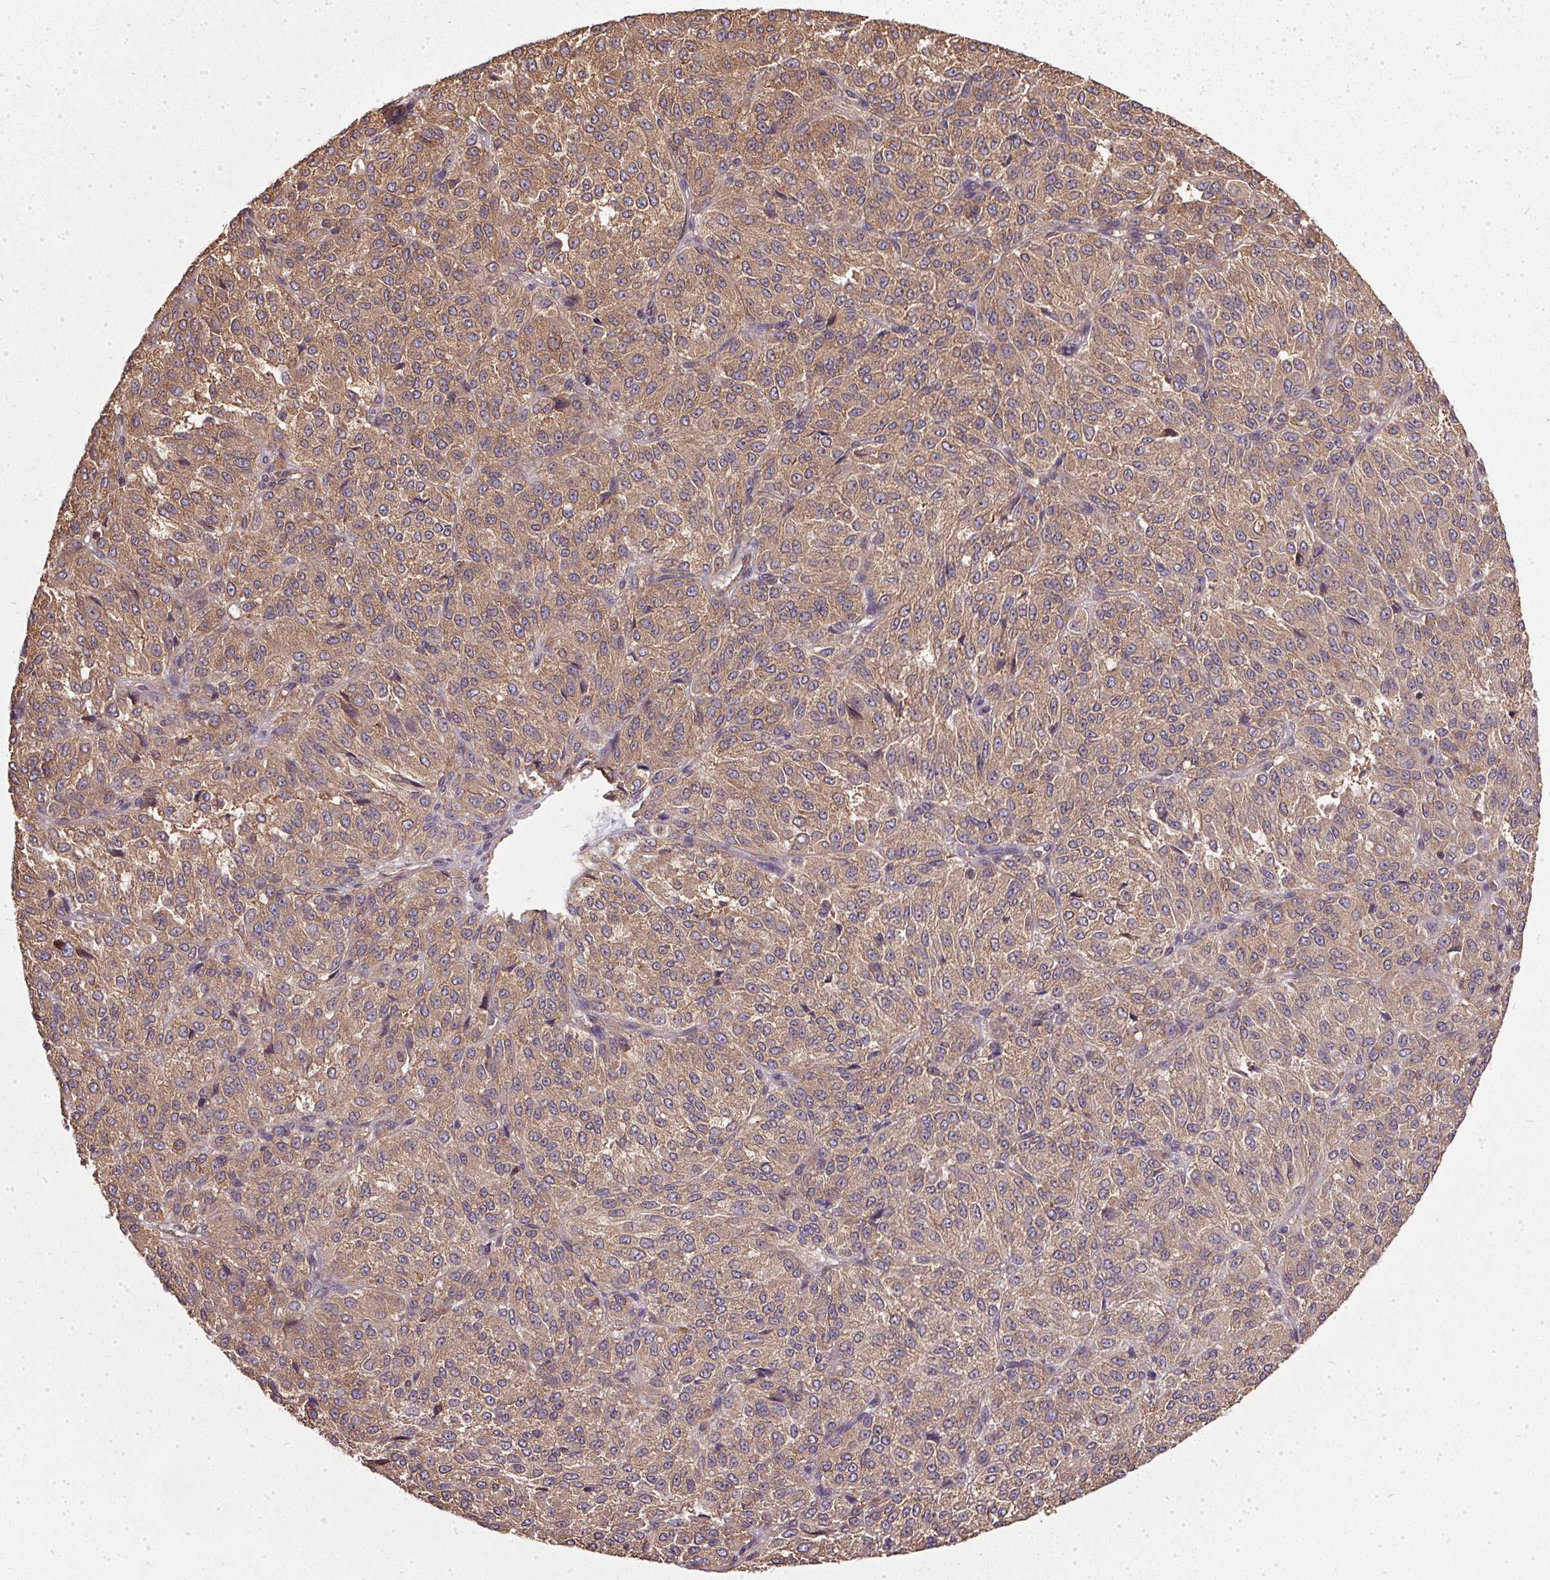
{"staining": {"intensity": "moderate", "quantity": ">75%", "location": "cytoplasmic/membranous"}, "tissue": "melanoma", "cell_type": "Tumor cells", "image_type": "cancer", "snomed": [{"axis": "morphology", "description": "Malignant melanoma, Metastatic site"}, {"axis": "topography", "description": "Brain"}], "caption": "Brown immunohistochemical staining in human melanoma exhibits moderate cytoplasmic/membranous expression in about >75% of tumor cells. (Brightfield microscopy of DAB IHC at high magnification).", "gene": "EIF2S1", "patient": {"sex": "female", "age": 56}}